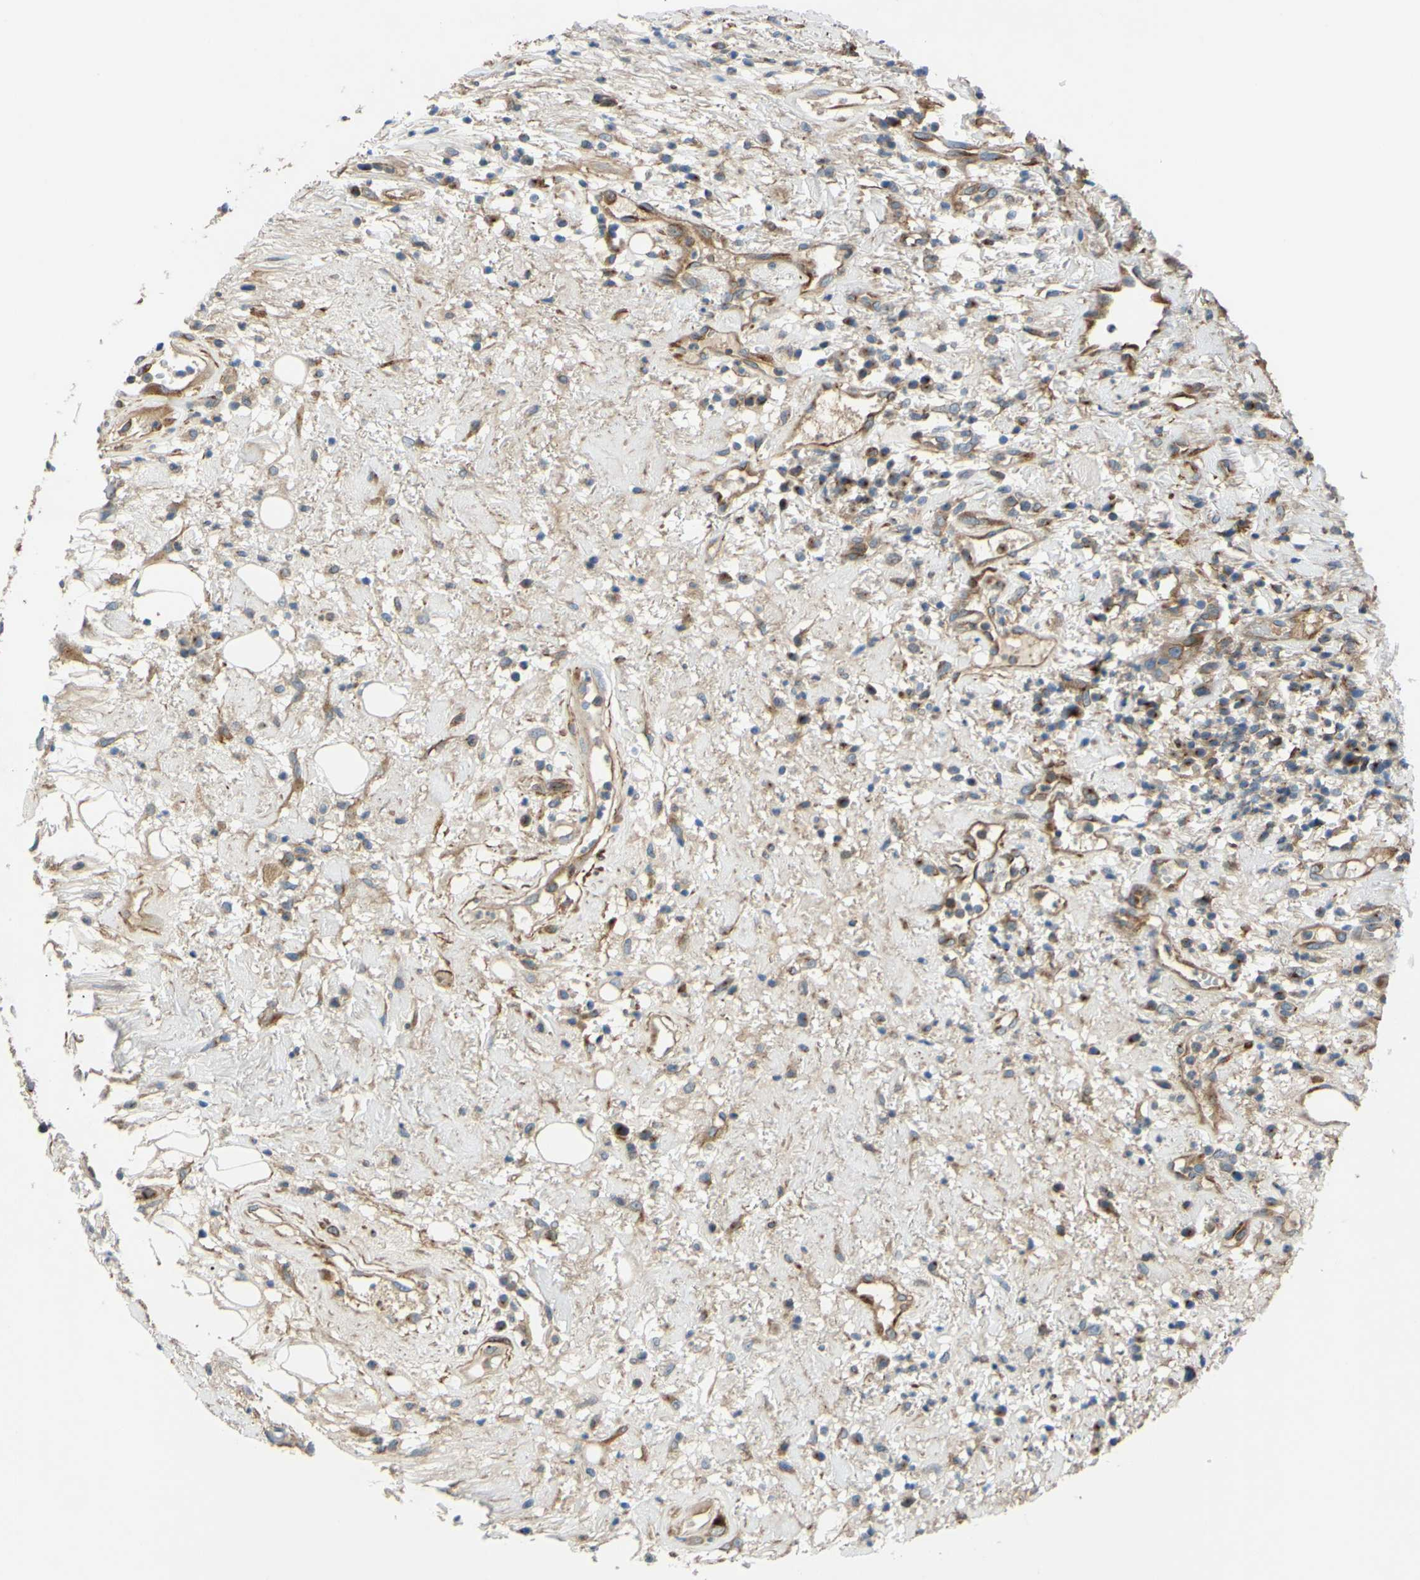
{"staining": {"intensity": "weak", "quantity": ">75%", "location": "cytoplasmic/membranous"}, "tissue": "head and neck cancer", "cell_type": "Tumor cells", "image_type": "cancer", "snomed": [{"axis": "morphology", "description": "Squamous cell carcinoma, NOS"}, {"axis": "topography", "description": "Head-Neck"}], "caption": "An image of human squamous cell carcinoma (head and neck) stained for a protein exhibits weak cytoplasmic/membranous brown staining in tumor cells.", "gene": "ARHGAP1", "patient": {"sex": "male", "age": 62}}